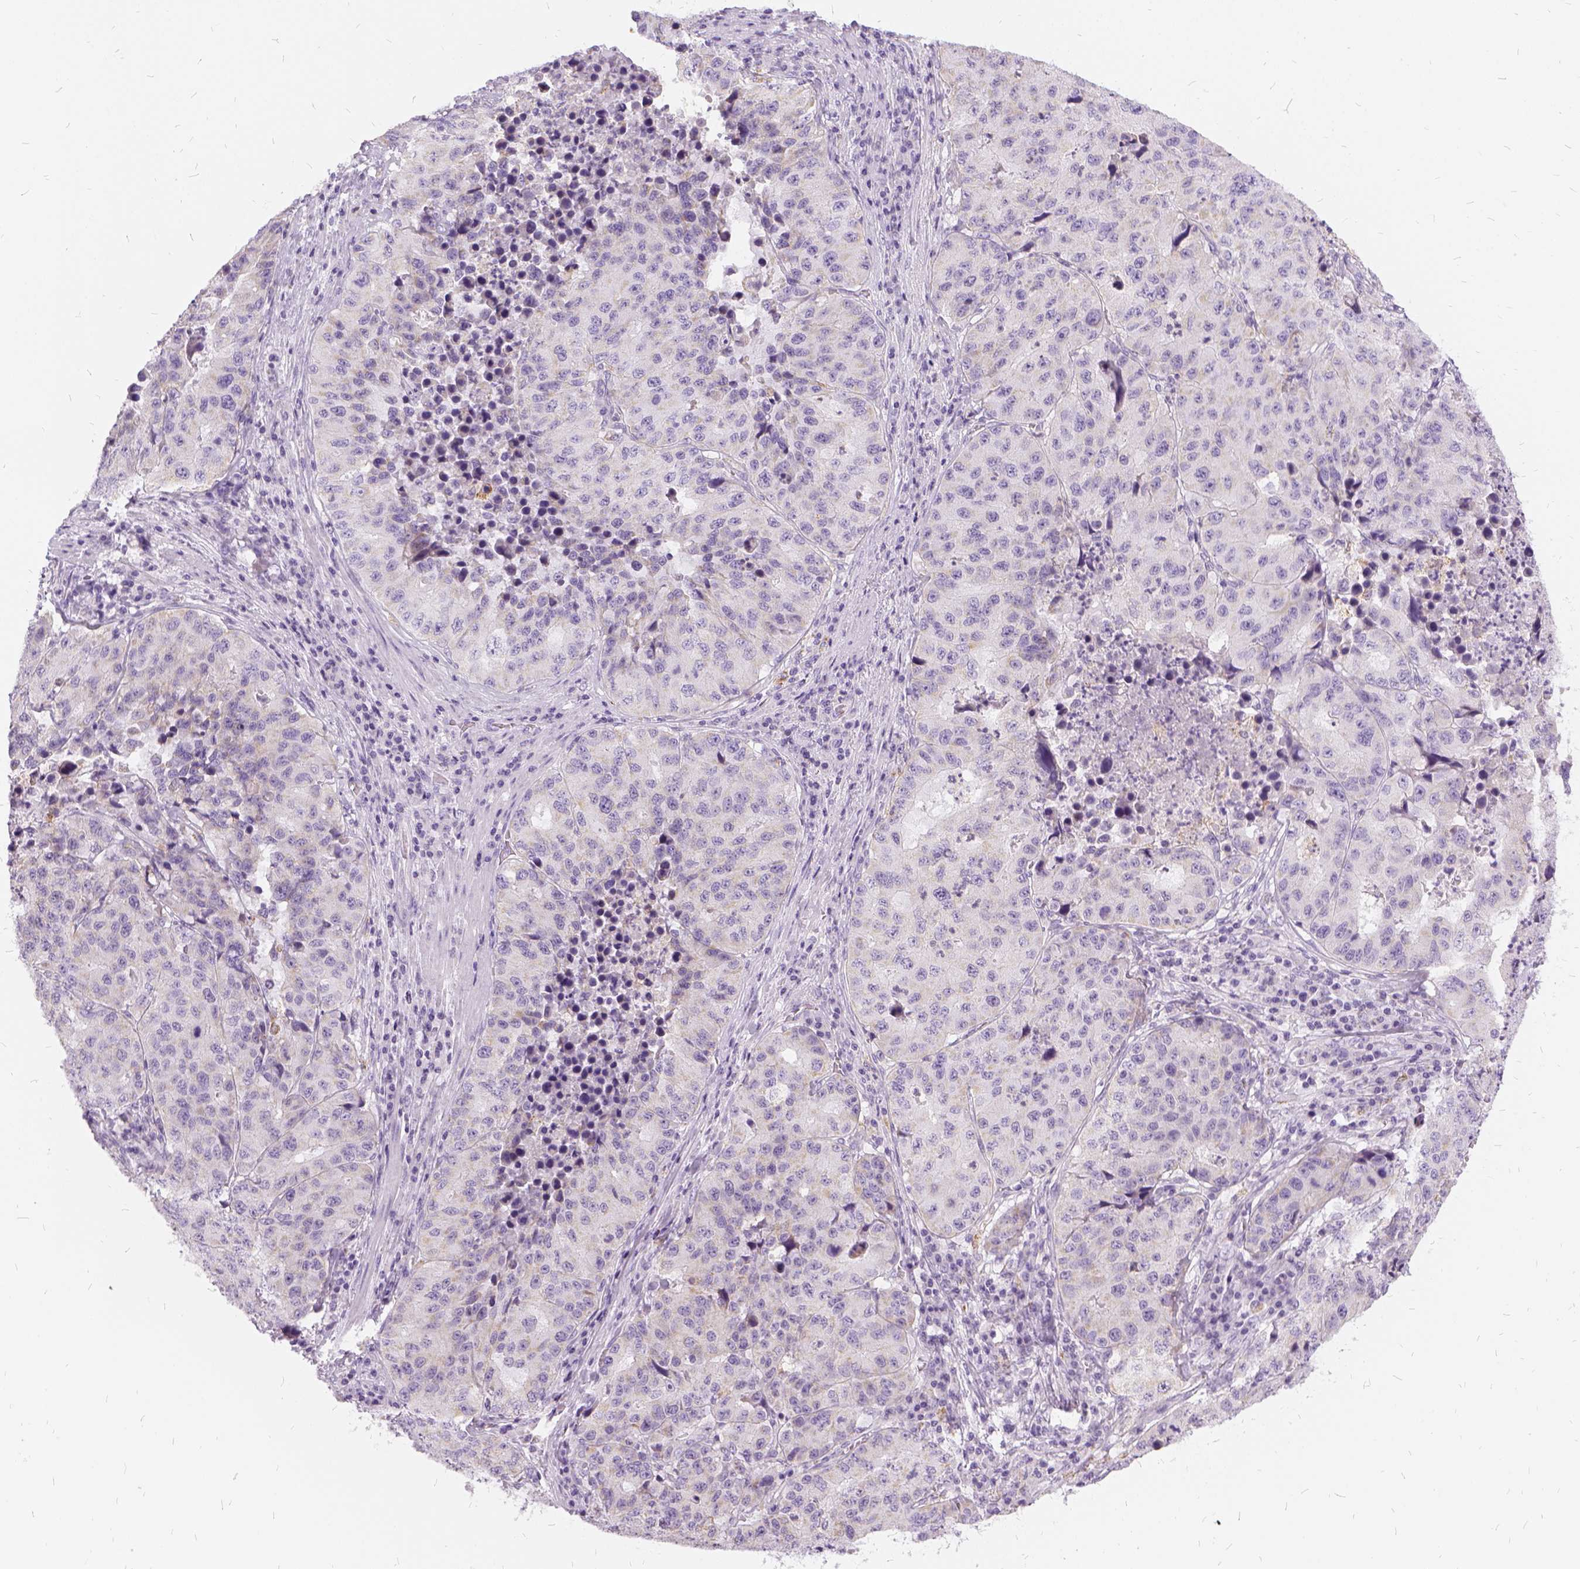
{"staining": {"intensity": "negative", "quantity": "none", "location": "none"}, "tissue": "stomach cancer", "cell_type": "Tumor cells", "image_type": "cancer", "snomed": [{"axis": "morphology", "description": "Adenocarcinoma, NOS"}, {"axis": "topography", "description": "Stomach"}], "caption": "This micrograph is of adenocarcinoma (stomach) stained with immunohistochemistry (IHC) to label a protein in brown with the nuclei are counter-stained blue. There is no staining in tumor cells.", "gene": "FDX1", "patient": {"sex": "male", "age": 71}}